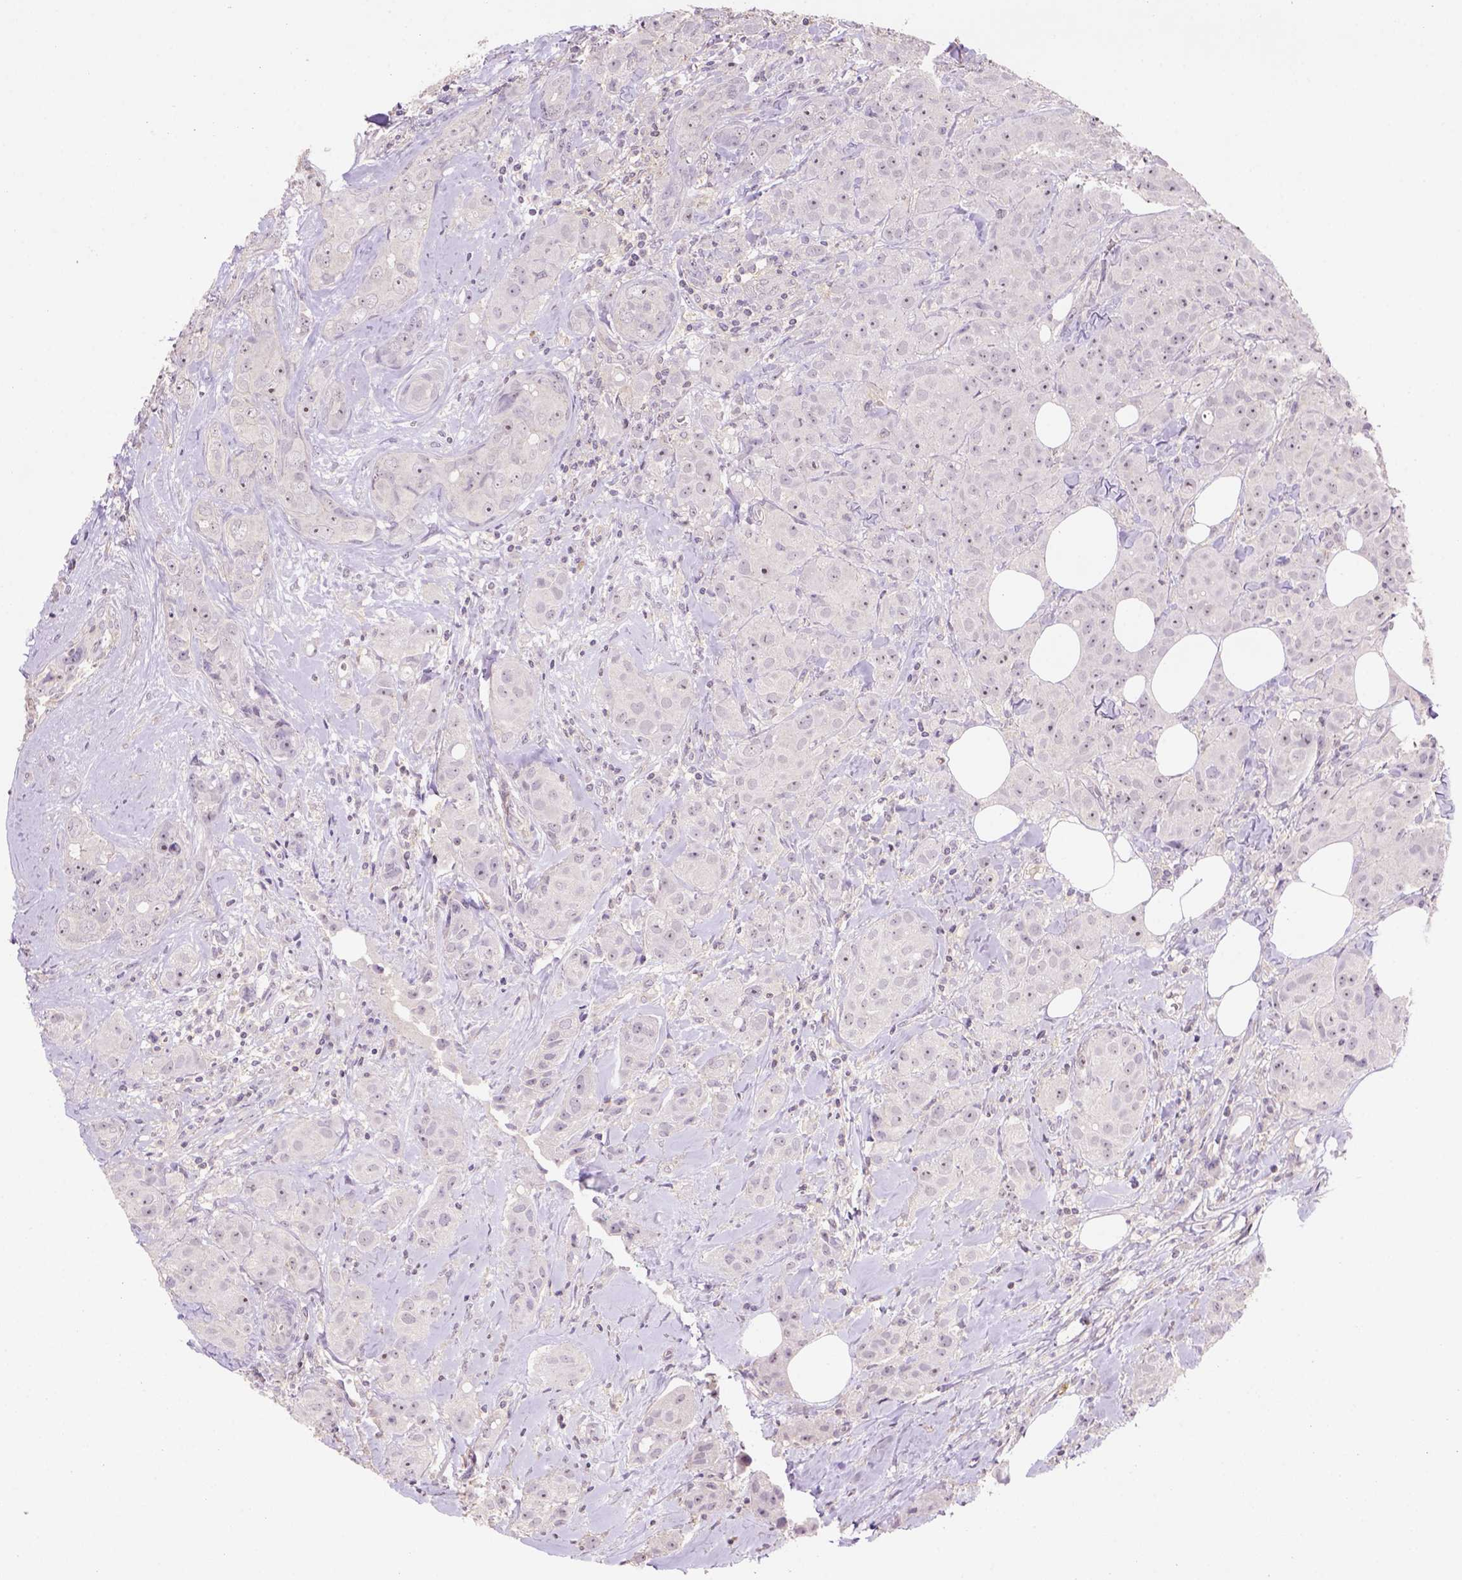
{"staining": {"intensity": "weak", "quantity": ">75%", "location": "cytoplasmic/membranous,nuclear"}, "tissue": "breast cancer", "cell_type": "Tumor cells", "image_type": "cancer", "snomed": [{"axis": "morphology", "description": "Duct carcinoma"}, {"axis": "topography", "description": "Breast"}], "caption": "Human breast invasive ductal carcinoma stained with a brown dye reveals weak cytoplasmic/membranous and nuclear positive staining in approximately >75% of tumor cells.", "gene": "SCML4", "patient": {"sex": "female", "age": 43}}